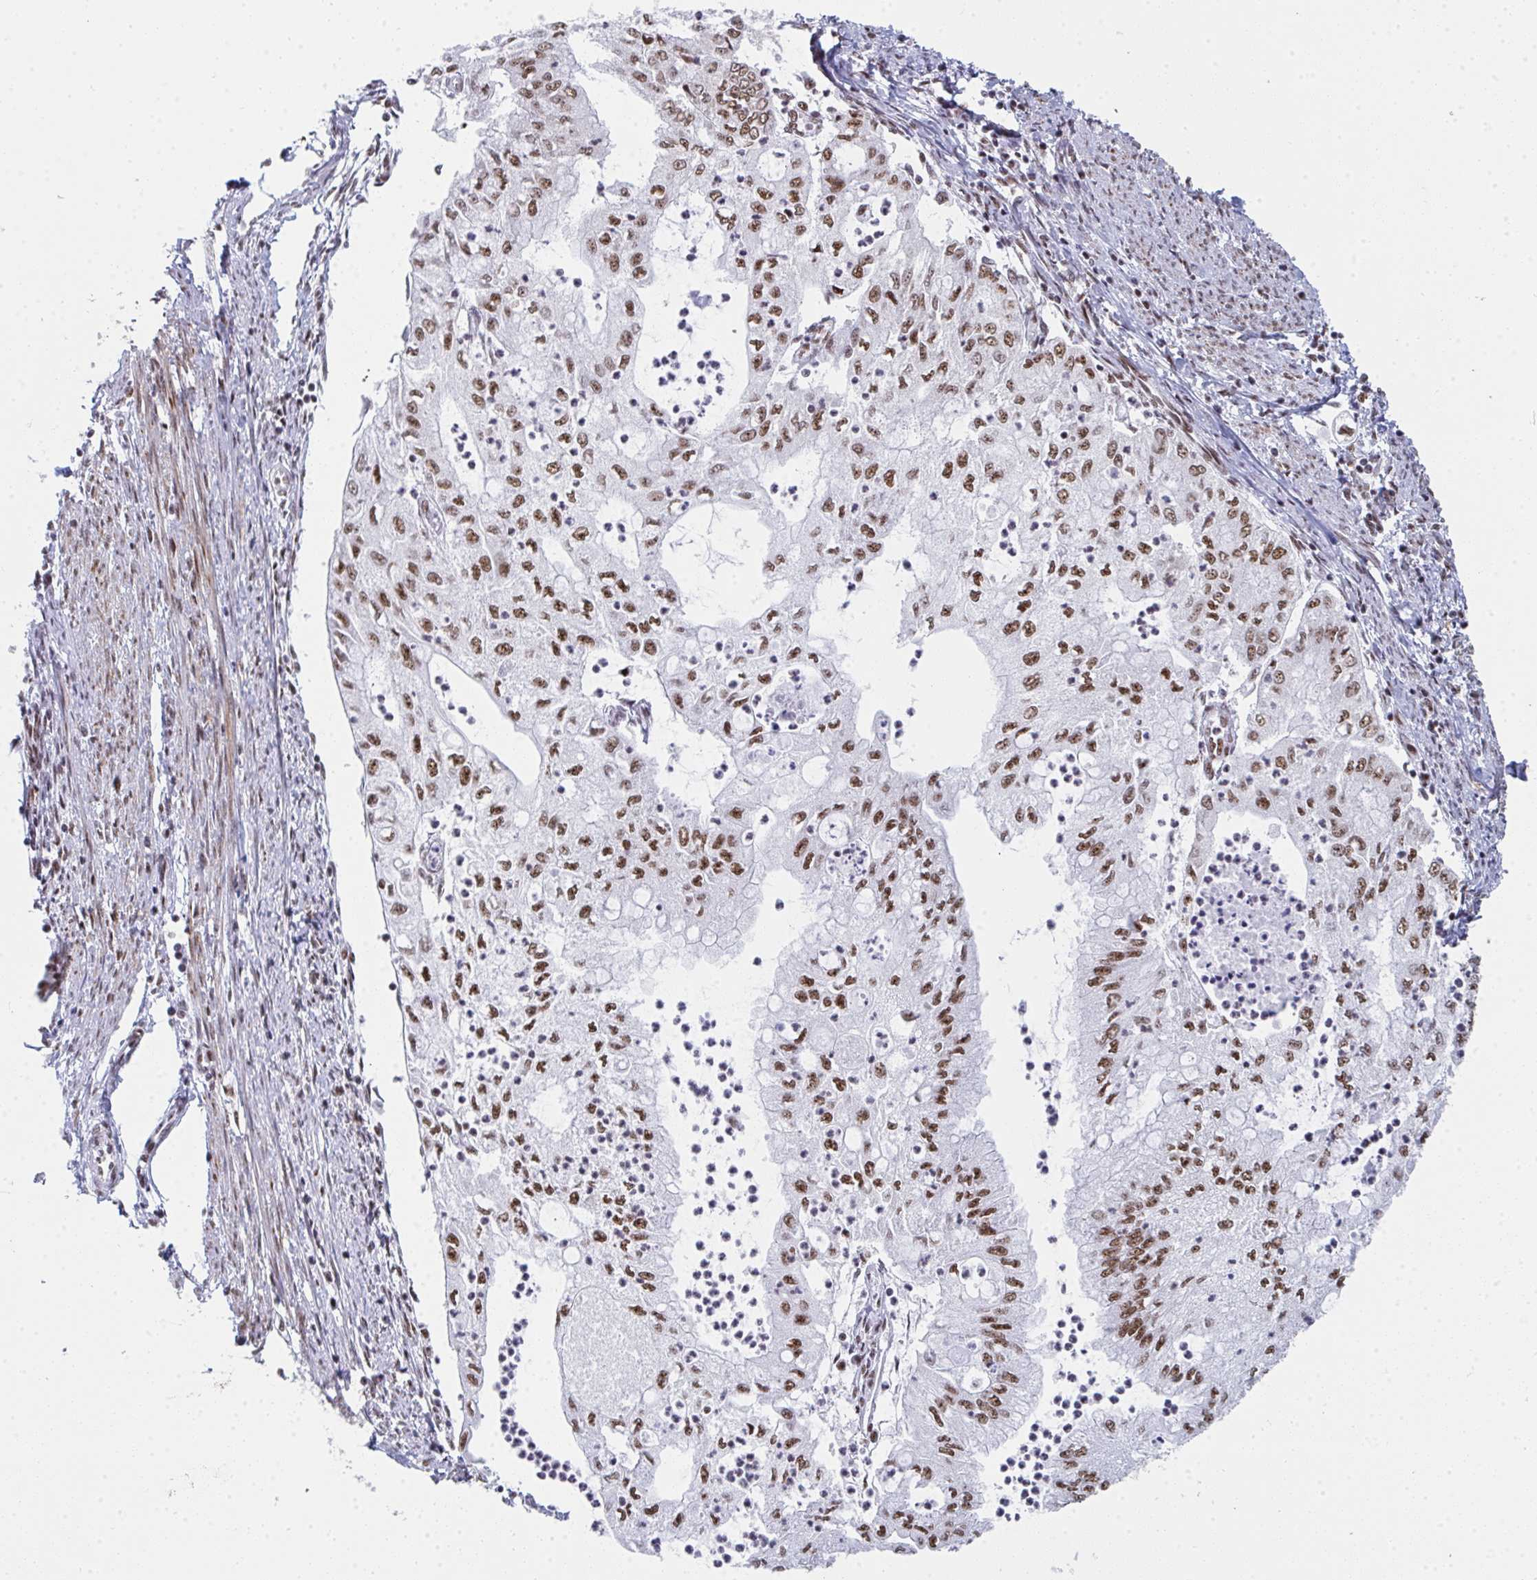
{"staining": {"intensity": "moderate", "quantity": ">75%", "location": "nuclear"}, "tissue": "endometrial cancer", "cell_type": "Tumor cells", "image_type": "cancer", "snomed": [{"axis": "morphology", "description": "Adenocarcinoma, NOS"}, {"axis": "topography", "description": "Endometrium"}], "caption": "Immunohistochemical staining of adenocarcinoma (endometrial) demonstrates moderate nuclear protein staining in approximately >75% of tumor cells.", "gene": "SNRNP70", "patient": {"sex": "female", "age": 75}}